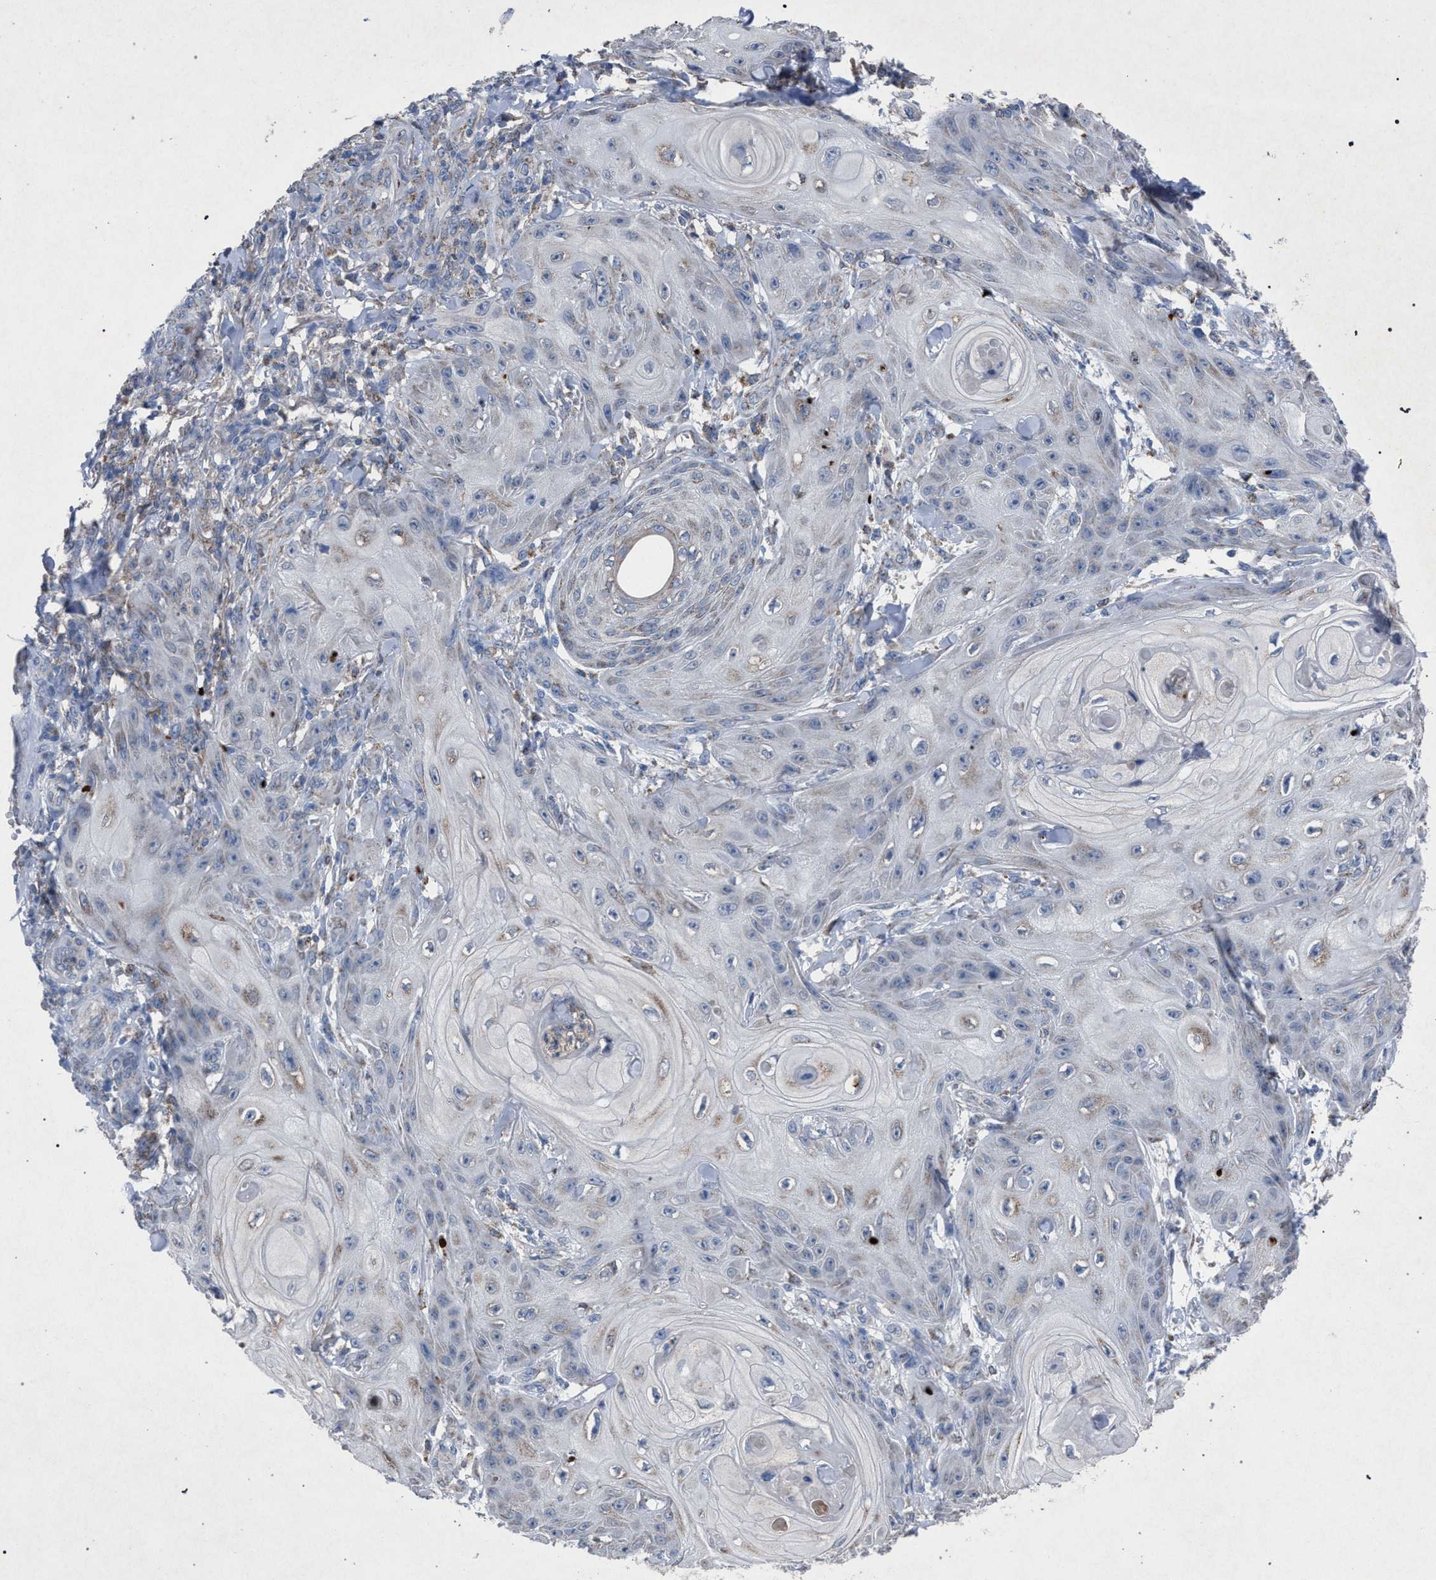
{"staining": {"intensity": "weak", "quantity": "<25%", "location": "cytoplasmic/membranous"}, "tissue": "skin cancer", "cell_type": "Tumor cells", "image_type": "cancer", "snomed": [{"axis": "morphology", "description": "Squamous cell carcinoma, NOS"}, {"axis": "topography", "description": "Skin"}], "caption": "Immunohistochemistry (IHC) histopathology image of neoplastic tissue: human squamous cell carcinoma (skin) stained with DAB (3,3'-diaminobenzidine) displays no significant protein positivity in tumor cells.", "gene": "HSD17B4", "patient": {"sex": "male", "age": 74}}